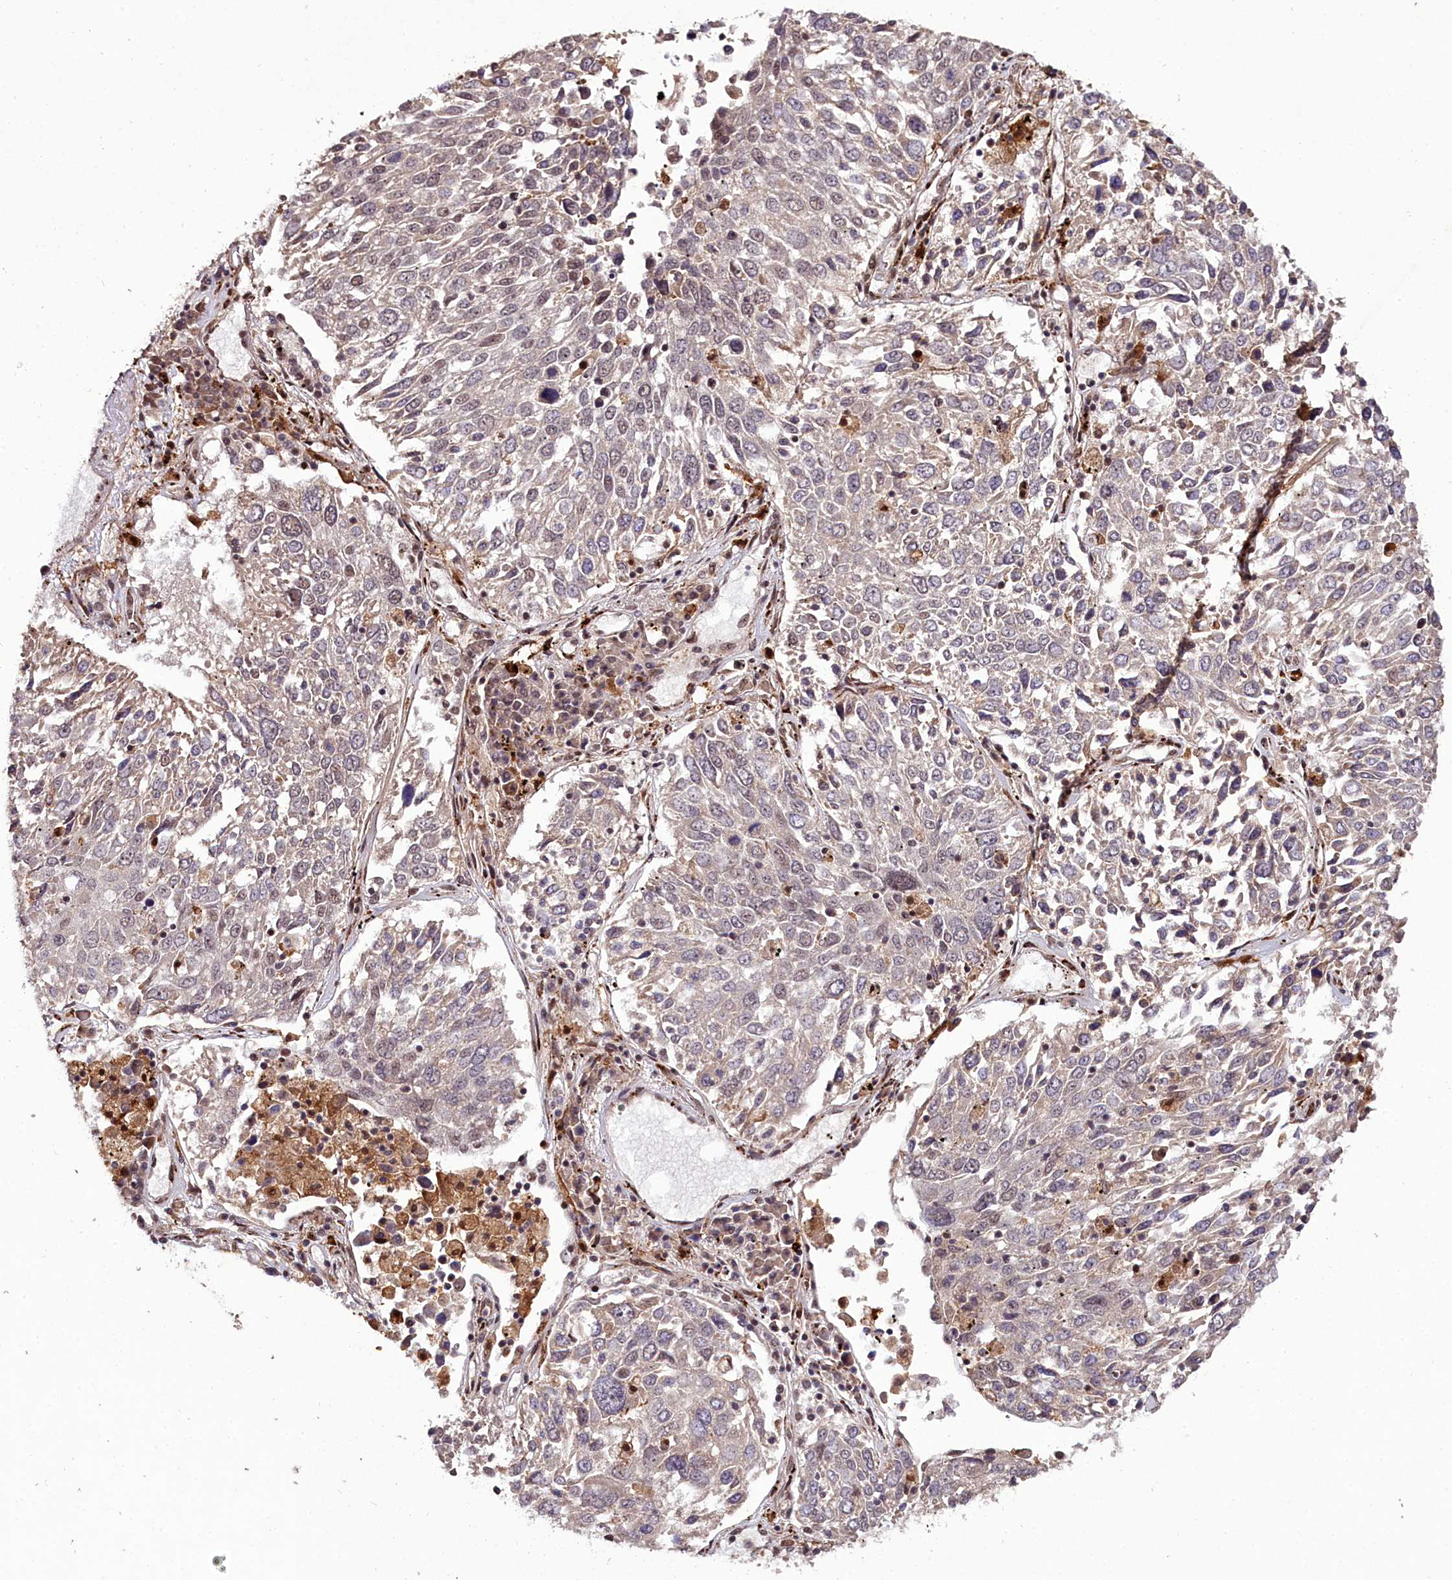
{"staining": {"intensity": "weak", "quantity": "25%-75%", "location": "cytoplasmic/membranous,nuclear"}, "tissue": "lung cancer", "cell_type": "Tumor cells", "image_type": "cancer", "snomed": [{"axis": "morphology", "description": "Squamous cell carcinoma, NOS"}, {"axis": "topography", "description": "Lung"}], "caption": "DAB (3,3'-diaminobenzidine) immunohistochemical staining of human lung cancer demonstrates weak cytoplasmic/membranous and nuclear protein expression in about 25%-75% of tumor cells.", "gene": "CXXC1", "patient": {"sex": "male", "age": 65}}